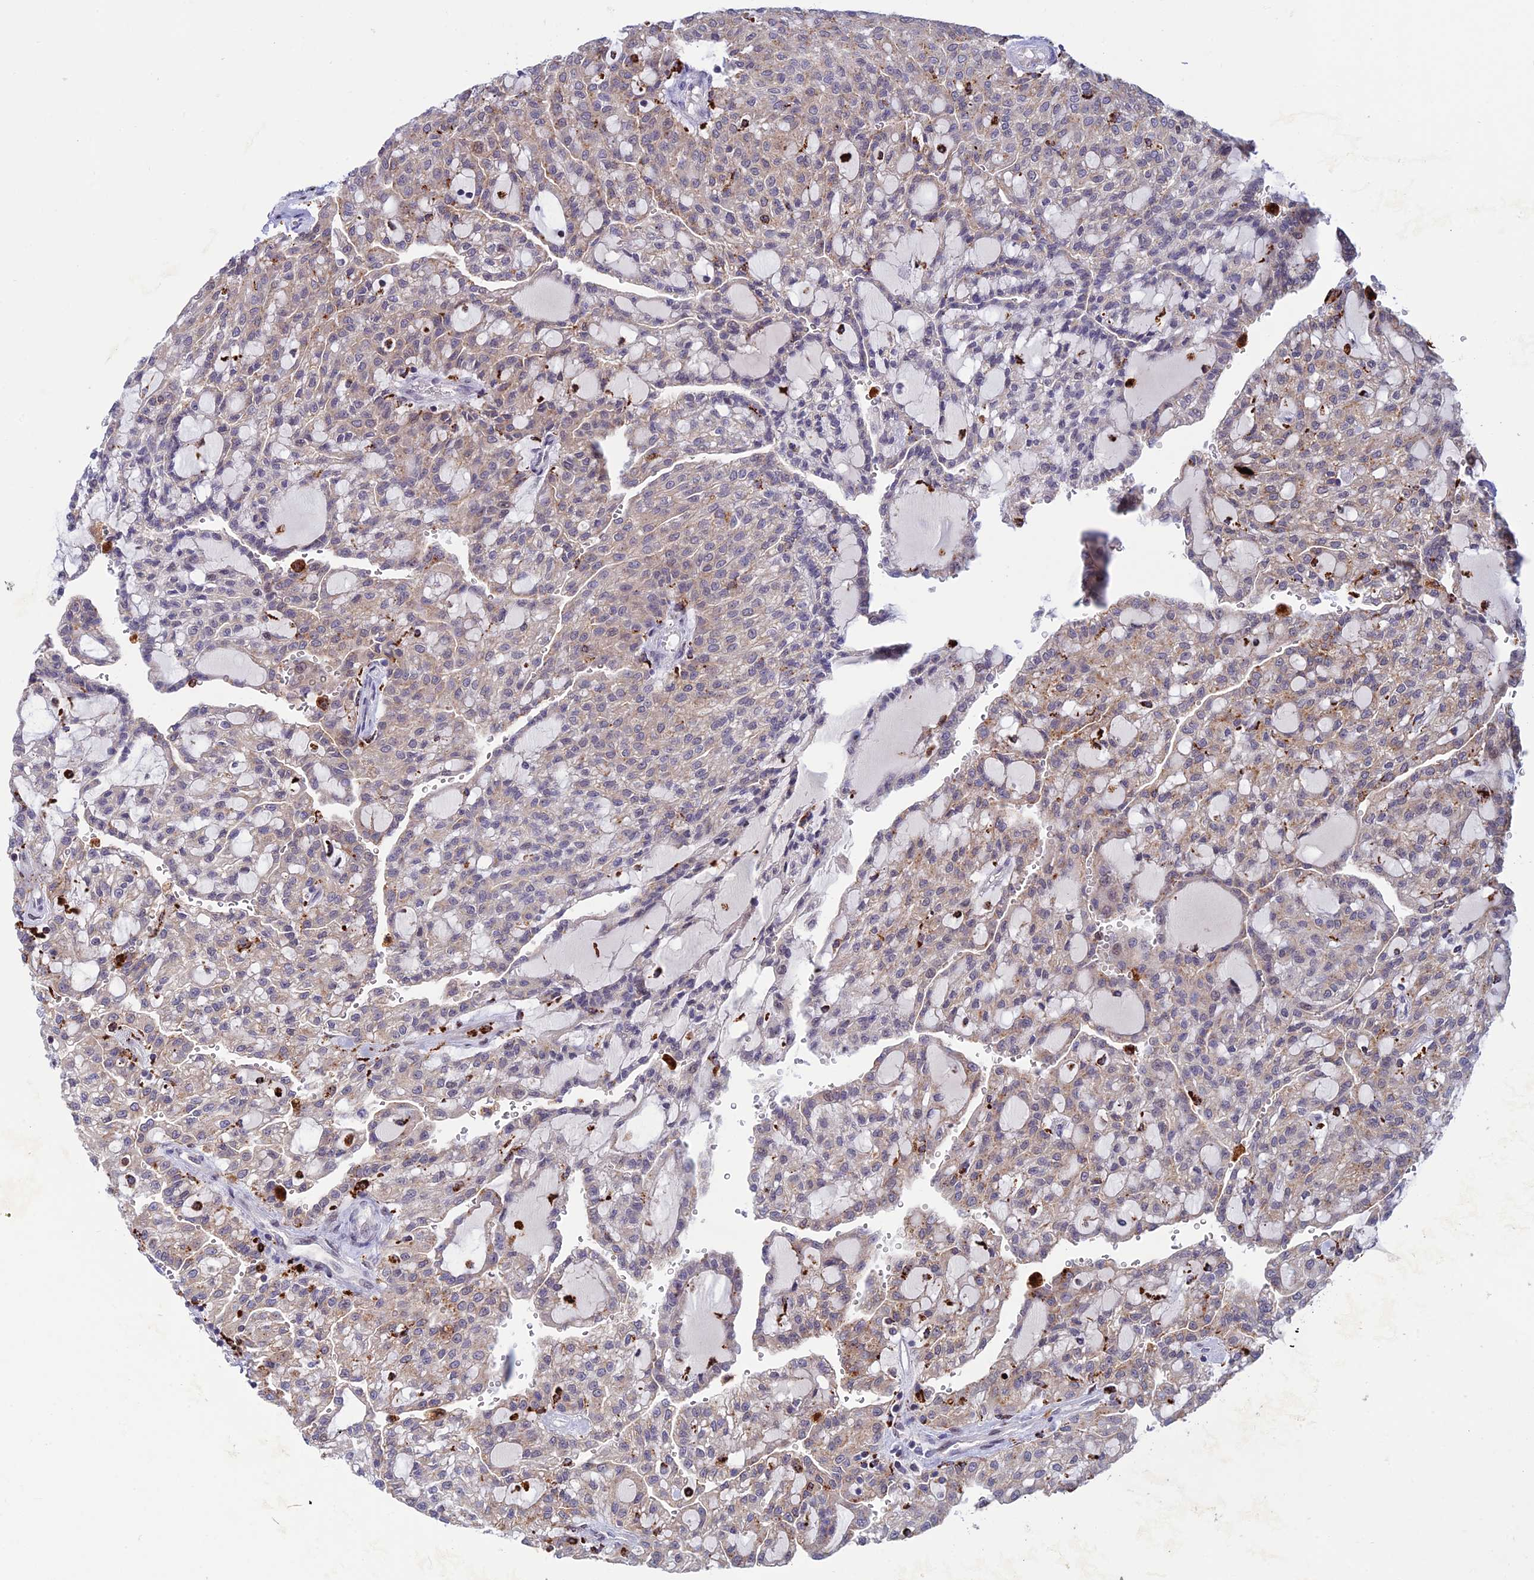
{"staining": {"intensity": "weak", "quantity": "25%-75%", "location": "cytoplasmic/membranous"}, "tissue": "renal cancer", "cell_type": "Tumor cells", "image_type": "cancer", "snomed": [{"axis": "morphology", "description": "Adenocarcinoma, NOS"}, {"axis": "topography", "description": "Kidney"}], "caption": "Human renal cancer stained for a protein (brown) reveals weak cytoplasmic/membranous positive staining in approximately 25%-75% of tumor cells.", "gene": "HIC1", "patient": {"sex": "male", "age": 63}}